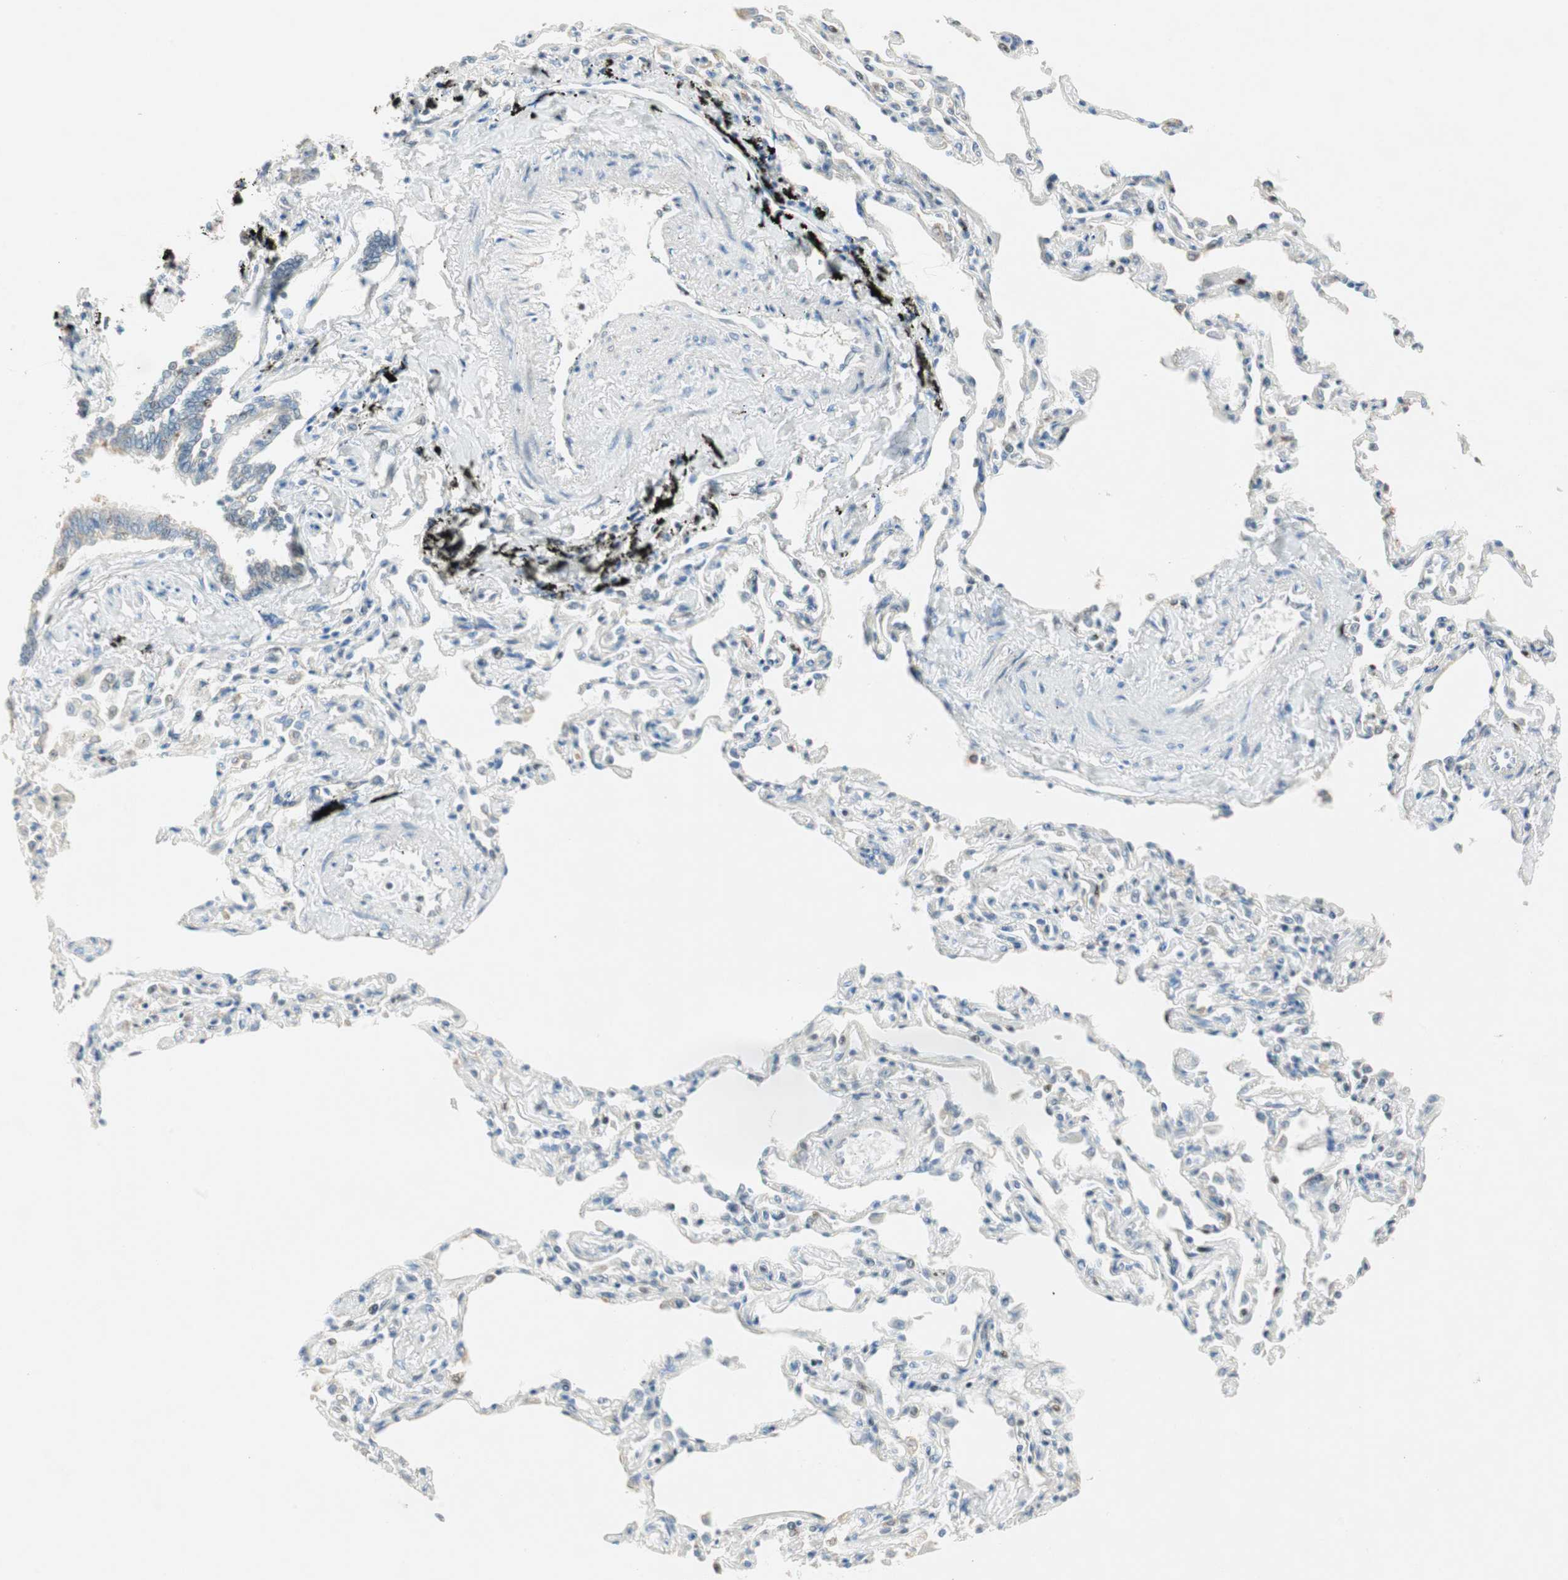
{"staining": {"intensity": "moderate", "quantity": "25%-75%", "location": "cytoplasmic/membranous,nuclear"}, "tissue": "bronchus", "cell_type": "Respiratory epithelial cells", "image_type": "normal", "snomed": [{"axis": "morphology", "description": "Normal tissue, NOS"}, {"axis": "topography", "description": "Lung"}], "caption": "DAB immunohistochemical staining of benign human bronchus displays moderate cytoplasmic/membranous,nuclear protein positivity in about 25%-75% of respiratory epithelial cells.", "gene": "MSX2", "patient": {"sex": "male", "age": 64}}